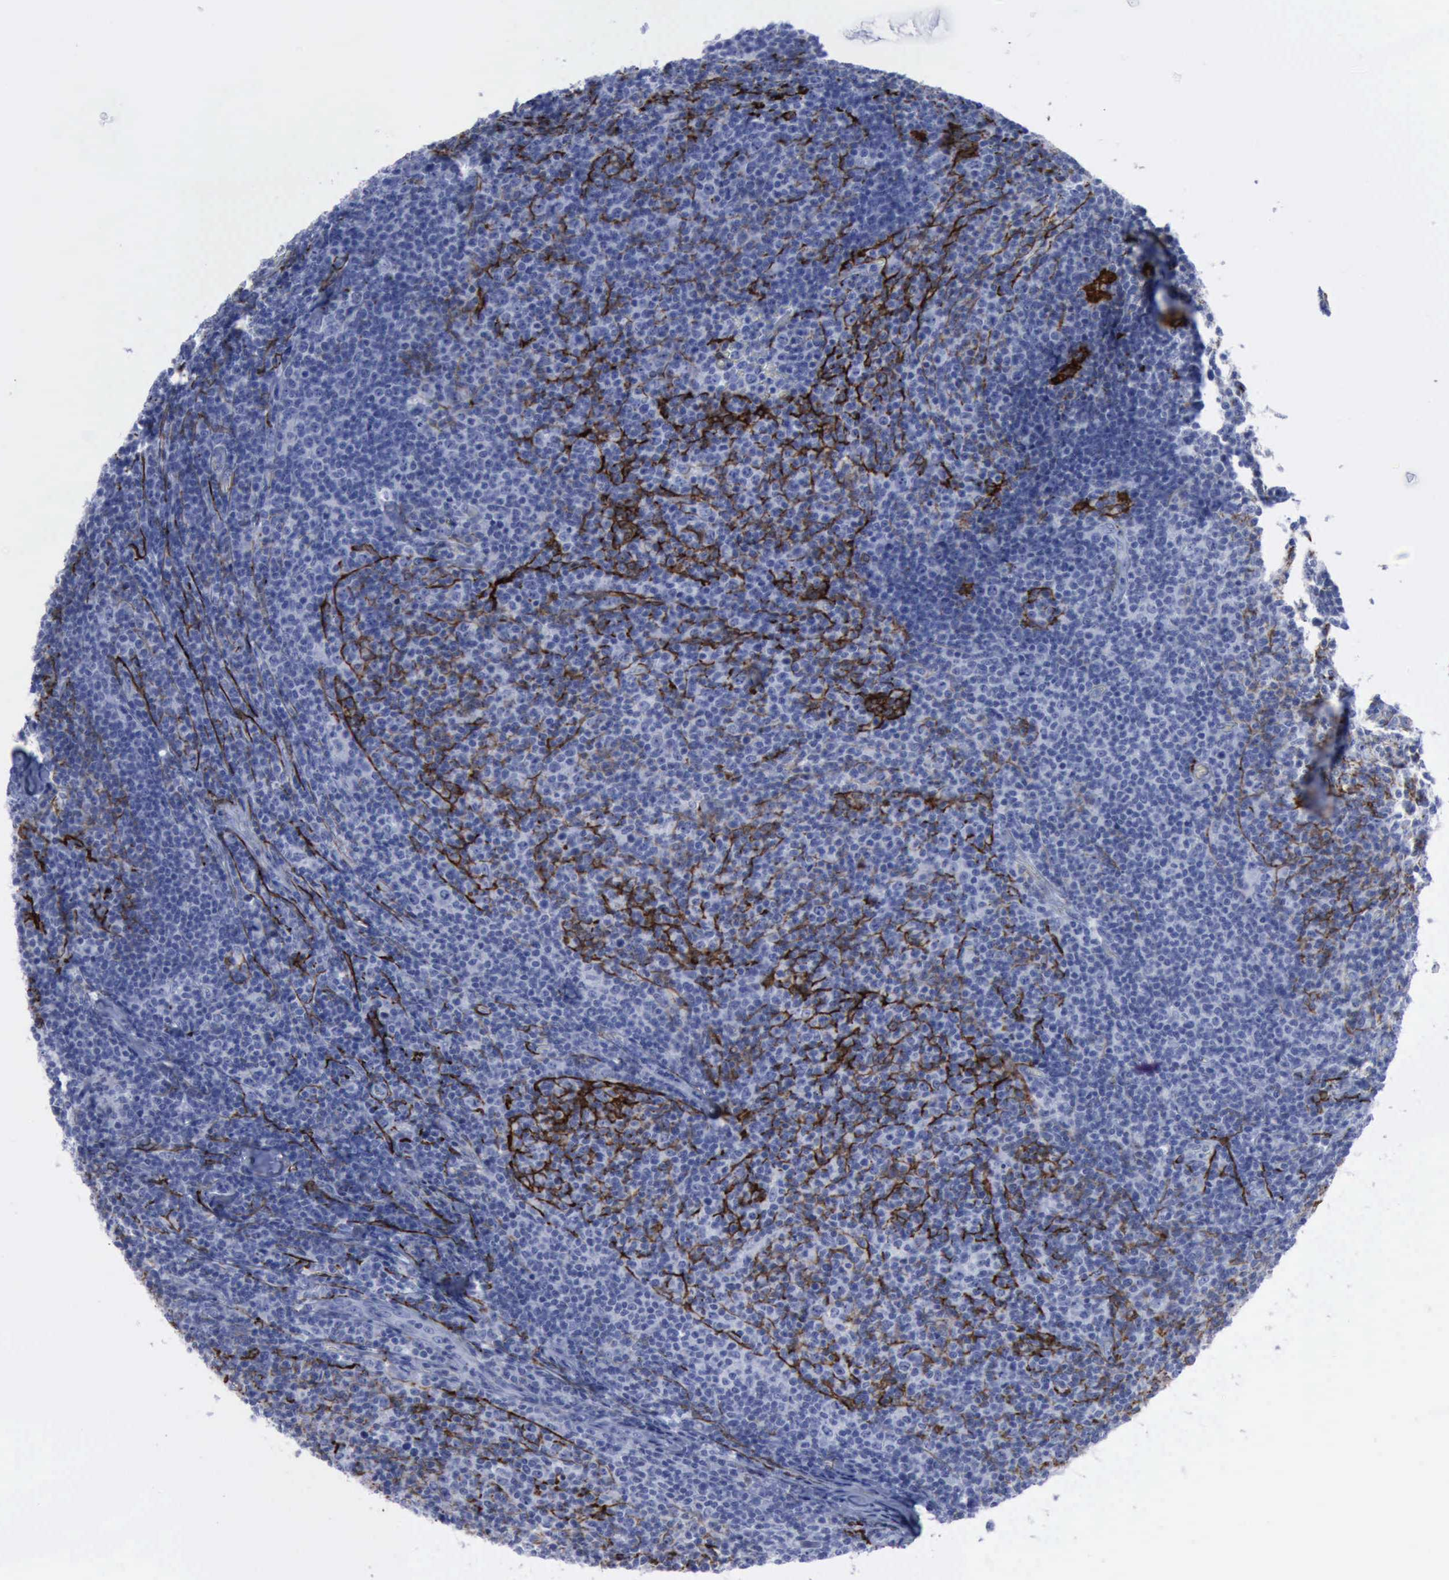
{"staining": {"intensity": "negative", "quantity": "none", "location": "none"}, "tissue": "lymphoma", "cell_type": "Tumor cells", "image_type": "cancer", "snomed": [{"axis": "morphology", "description": "Malignant lymphoma, non-Hodgkin's type, Low grade"}, {"axis": "topography", "description": "Lymph node"}], "caption": "This is a histopathology image of immunohistochemistry (IHC) staining of low-grade malignant lymphoma, non-Hodgkin's type, which shows no staining in tumor cells.", "gene": "NGFR", "patient": {"sex": "male", "age": 74}}